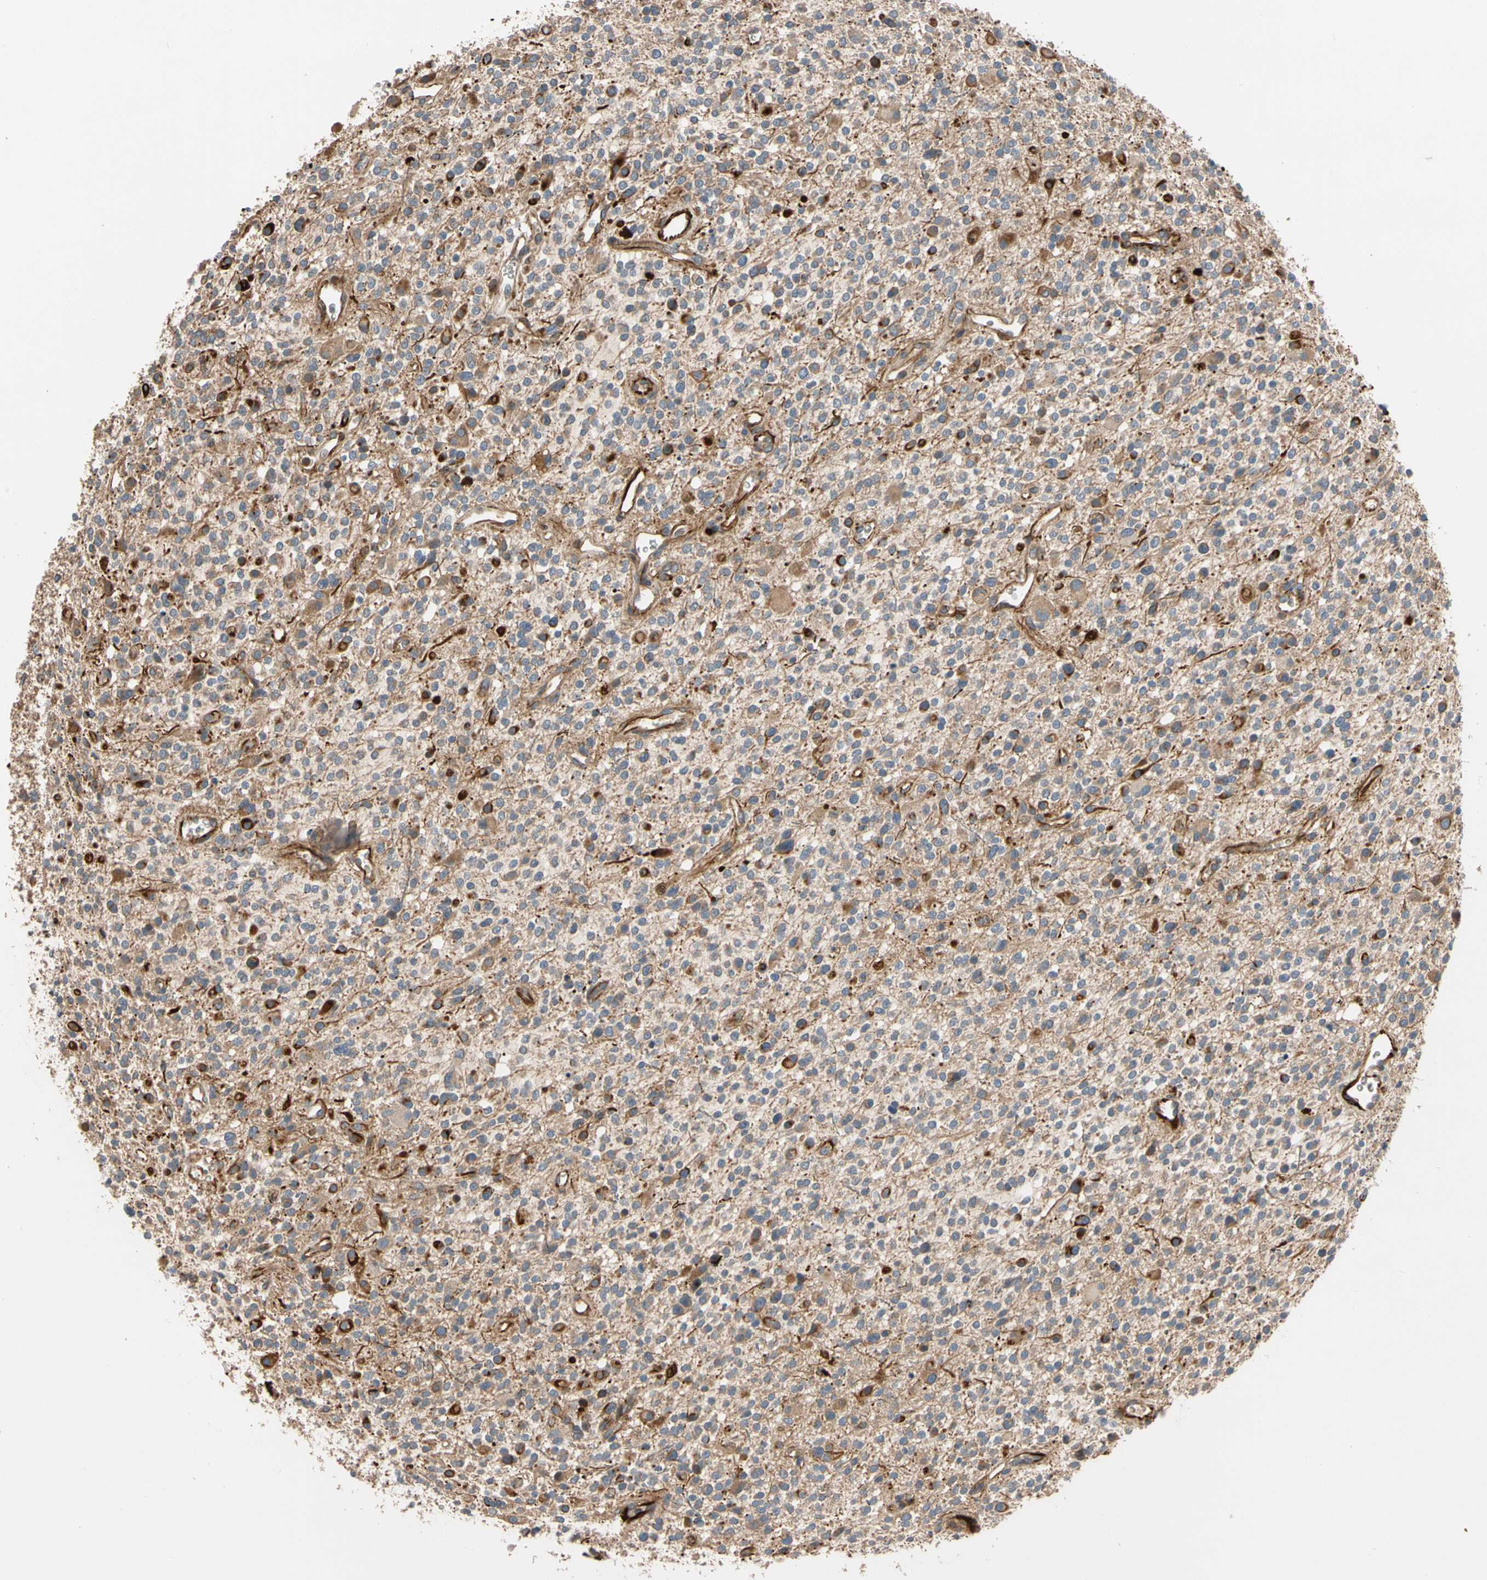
{"staining": {"intensity": "moderate", "quantity": ">75%", "location": "cytoplasmic/membranous"}, "tissue": "glioma", "cell_type": "Tumor cells", "image_type": "cancer", "snomed": [{"axis": "morphology", "description": "Glioma, malignant, High grade"}, {"axis": "topography", "description": "Brain"}], "caption": "Immunohistochemistry (IHC) histopathology image of neoplastic tissue: human glioma stained using immunohistochemistry (IHC) shows medium levels of moderate protein expression localized specifically in the cytoplasmic/membranous of tumor cells, appearing as a cytoplasmic/membranous brown color.", "gene": "FGD6", "patient": {"sex": "male", "age": 48}}